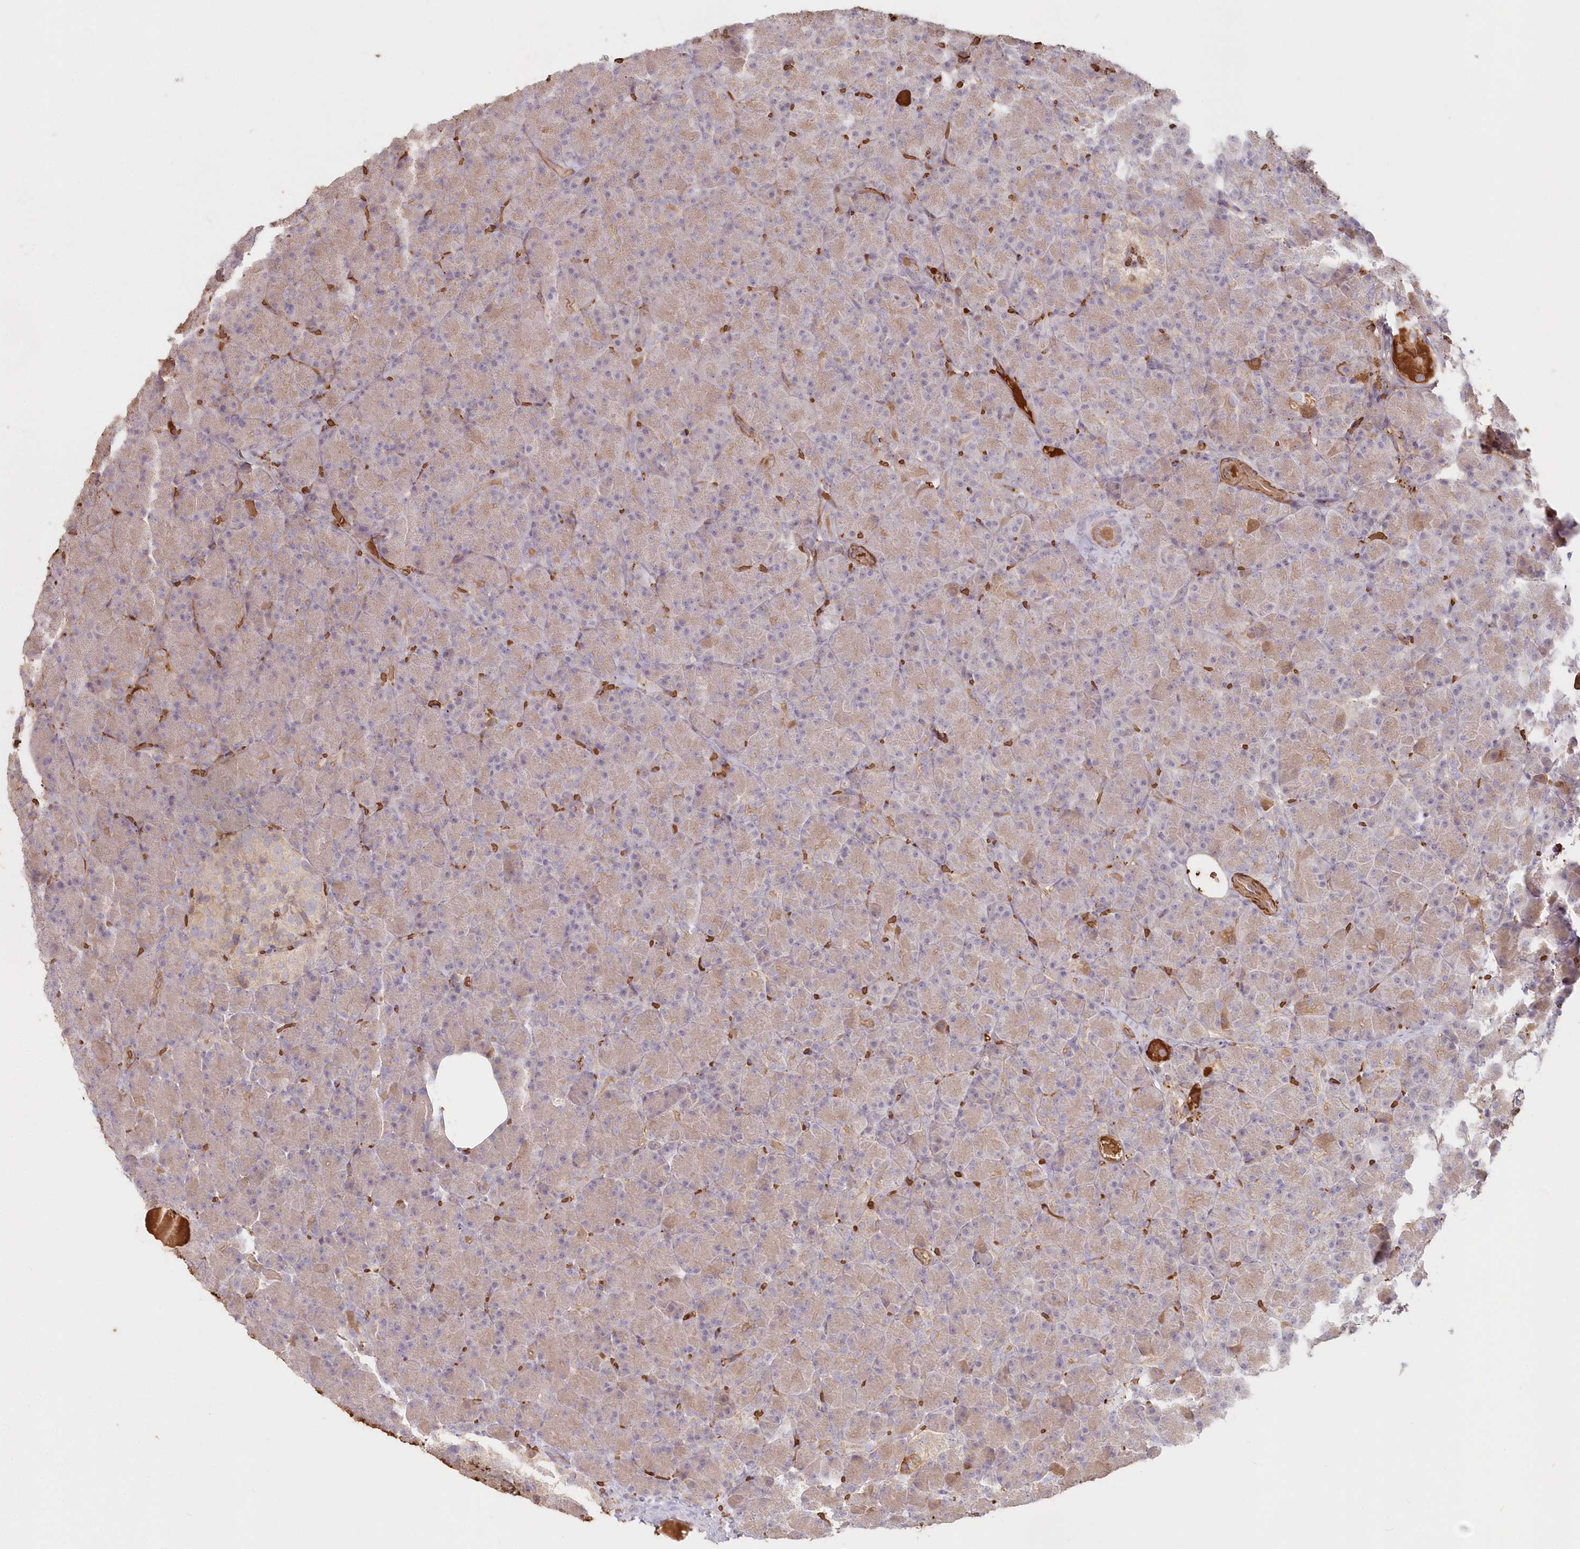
{"staining": {"intensity": "strong", "quantity": "<25%", "location": "cytoplasmic/membranous"}, "tissue": "pancreas", "cell_type": "Exocrine glandular cells", "image_type": "normal", "snomed": [{"axis": "morphology", "description": "Normal tissue, NOS"}, {"axis": "topography", "description": "Pancreas"}], "caption": "Protein analysis of benign pancreas exhibits strong cytoplasmic/membranous positivity in about <25% of exocrine glandular cells. Using DAB (3,3'-diaminobenzidine) (brown) and hematoxylin (blue) stains, captured at high magnification using brightfield microscopy.", "gene": "SERINC1", "patient": {"sex": "female", "age": 43}}